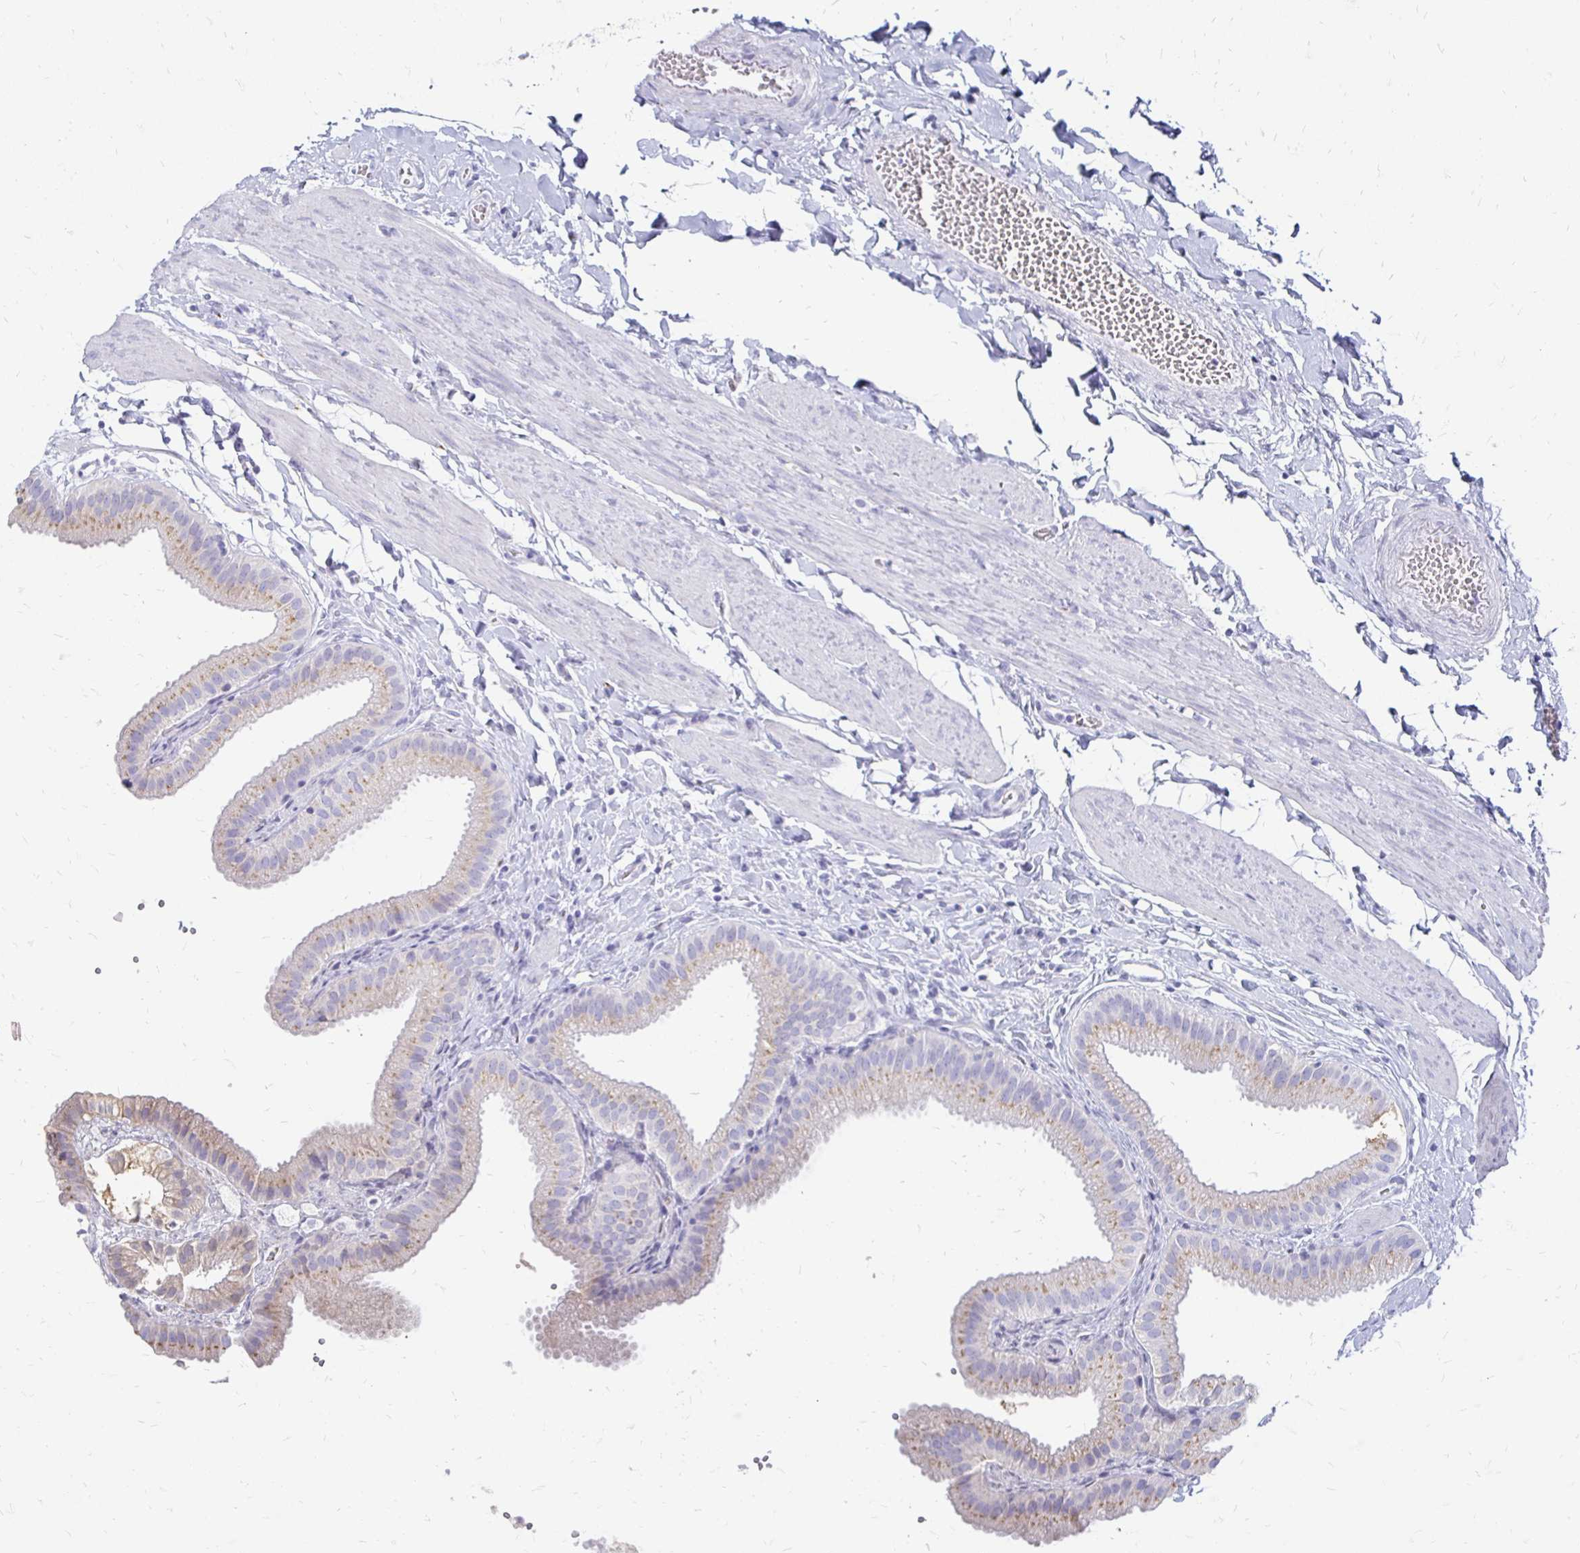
{"staining": {"intensity": "weak", "quantity": ">75%", "location": "cytoplasmic/membranous"}, "tissue": "gallbladder", "cell_type": "Glandular cells", "image_type": "normal", "snomed": [{"axis": "morphology", "description": "Normal tissue, NOS"}, {"axis": "topography", "description": "Gallbladder"}], "caption": "Immunohistochemistry (IHC) staining of normal gallbladder, which reveals low levels of weak cytoplasmic/membranous expression in about >75% of glandular cells indicating weak cytoplasmic/membranous protein expression. The staining was performed using DAB (brown) for protein detection and nuclei were counterstained in hematoxylin (blue).", "gene": "PAGE4", "patient": {"sex": "female", "age": 63}}